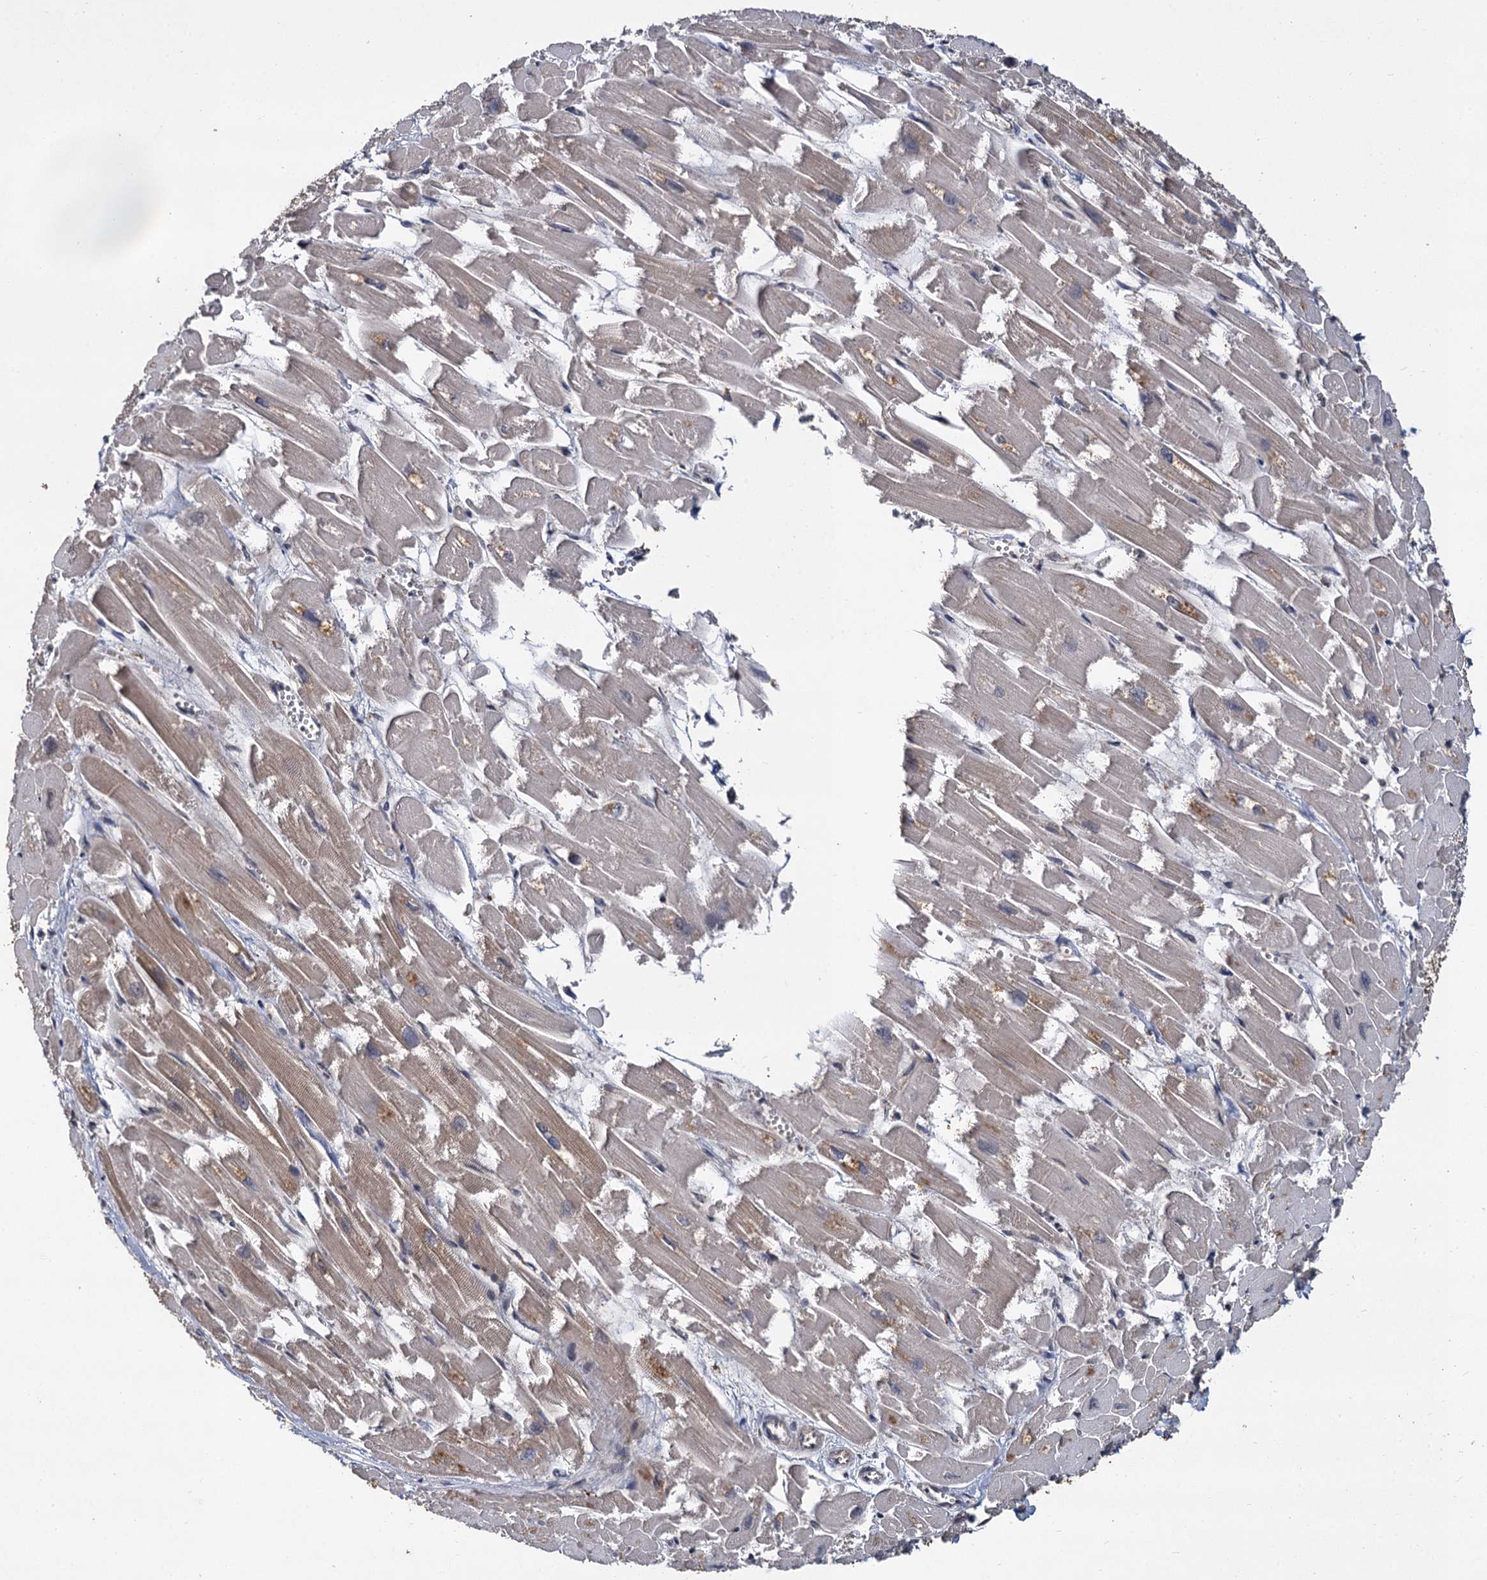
{"staining": {"intensity": "moderate", "quantity": "25%-75%", "location": "cytoplasmic/membranous"}, "tissue": "heart muscle", "cell_type": "Cardiomyocytes", "image_type": "normal", "snomed": [{"axis": "morphology", "description": "Normal tissue, NOS"}, {"axis": "topography", "description": "Heart"}], "caption": "Heart muscle was stained to show a protein in brown. There is medium levels of moderate cytoplasmic/membranous expression in about 25%-75% of cardiomyocytes. (Brightfield microscopy of DAB IHC at high magnification).", "gene": "INPPL1", "patient": {"sex": "male", "age": 54}}